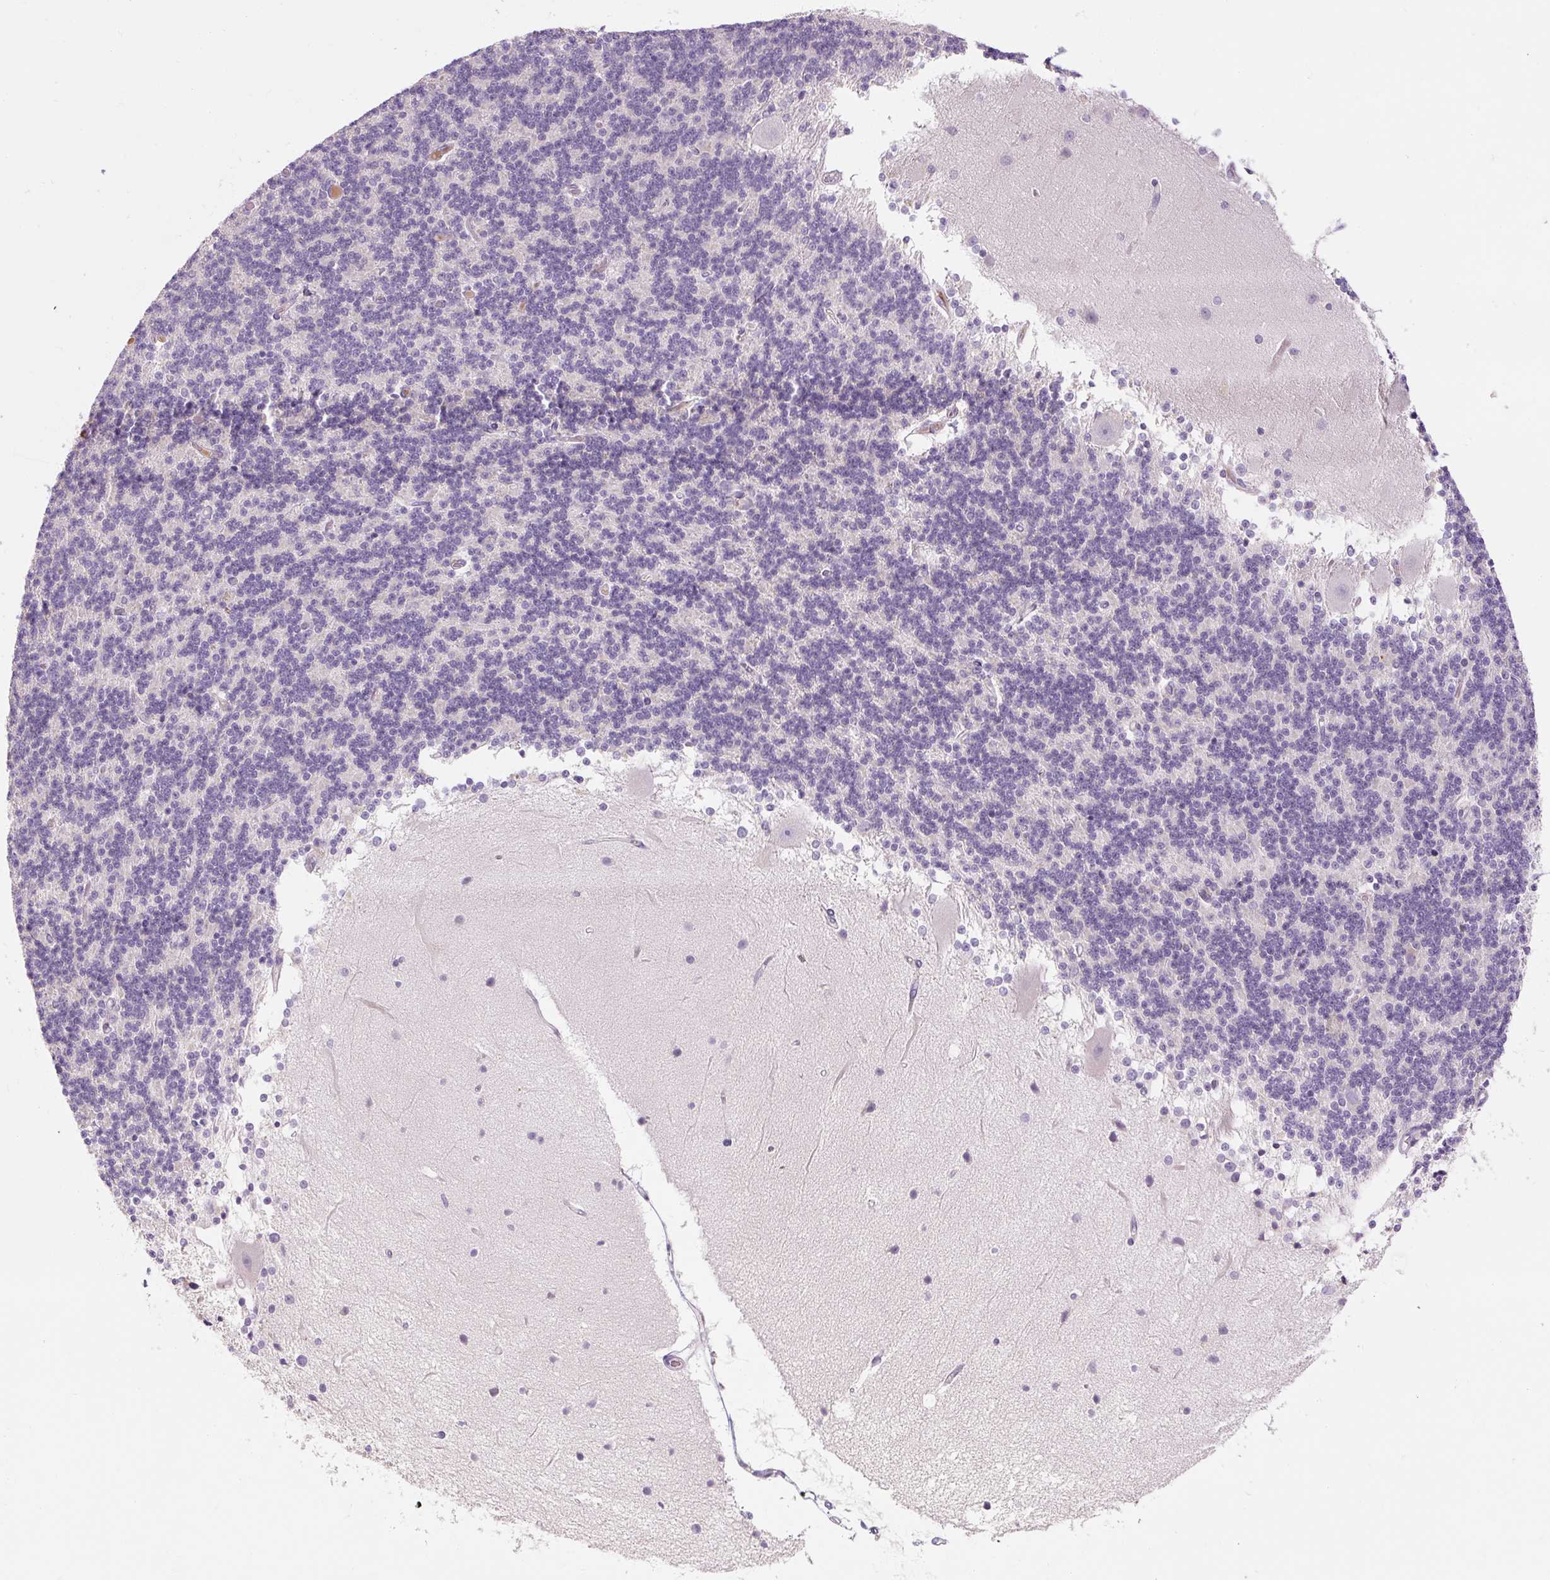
{"staining": {"intensity": "negative", "quantity": "none", "location": "none"}, "tissue": "cerebellum", "cell_type": "Cells in granular layer", "image_type": "normal", "snomed": [{"axis": "morphology", "description": "Normal tissue, NOS"}, {"axis": "topography", "description": "Cerebellum"}], "caption": "Immunohistochemistry micrograph of unremarkable cerebellum: cerebellum stained with DAB displays no significant protein expression in cells in granular layer.", "gene": "NFE2L3", "patient": {"sex": "female", "age": 54}}